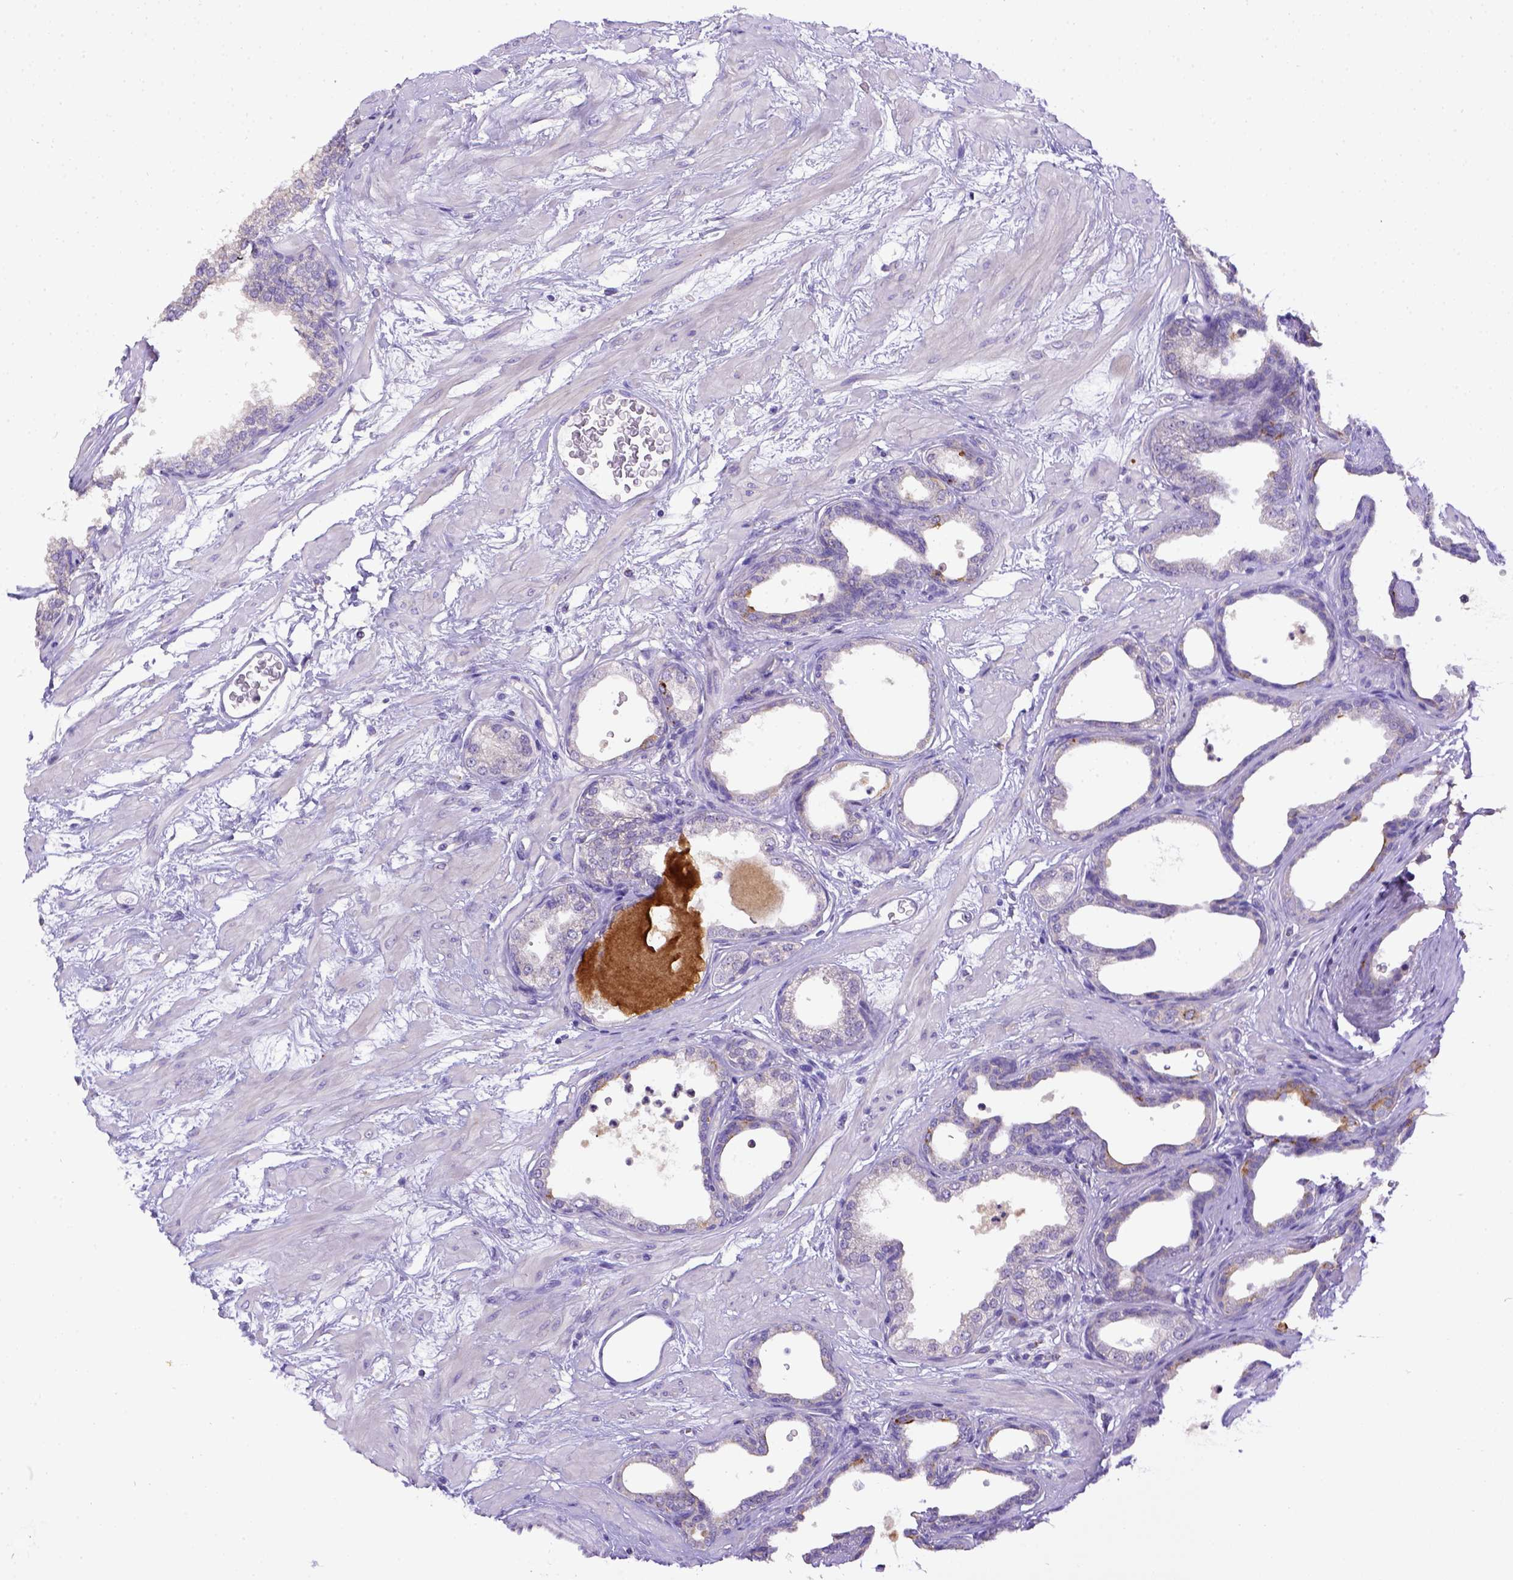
{"staining": {"intensity": "negative", "quantity": "none", "location": "none"}, "tissue": "prostate", "cell_type": "Glandular cells", "image_type": "normal", "snomed": [{"axis": "morphology", "description": "Normal tissue, NOS"}, {"axis": "topography", "description": "Prostate"}], "caption": "This is an immunohistochemistry micrograph of normal human prostate. There is no positivity in glandular cells.", "gene": "CD40", "patient": {"sex": "male", "age": 37}}